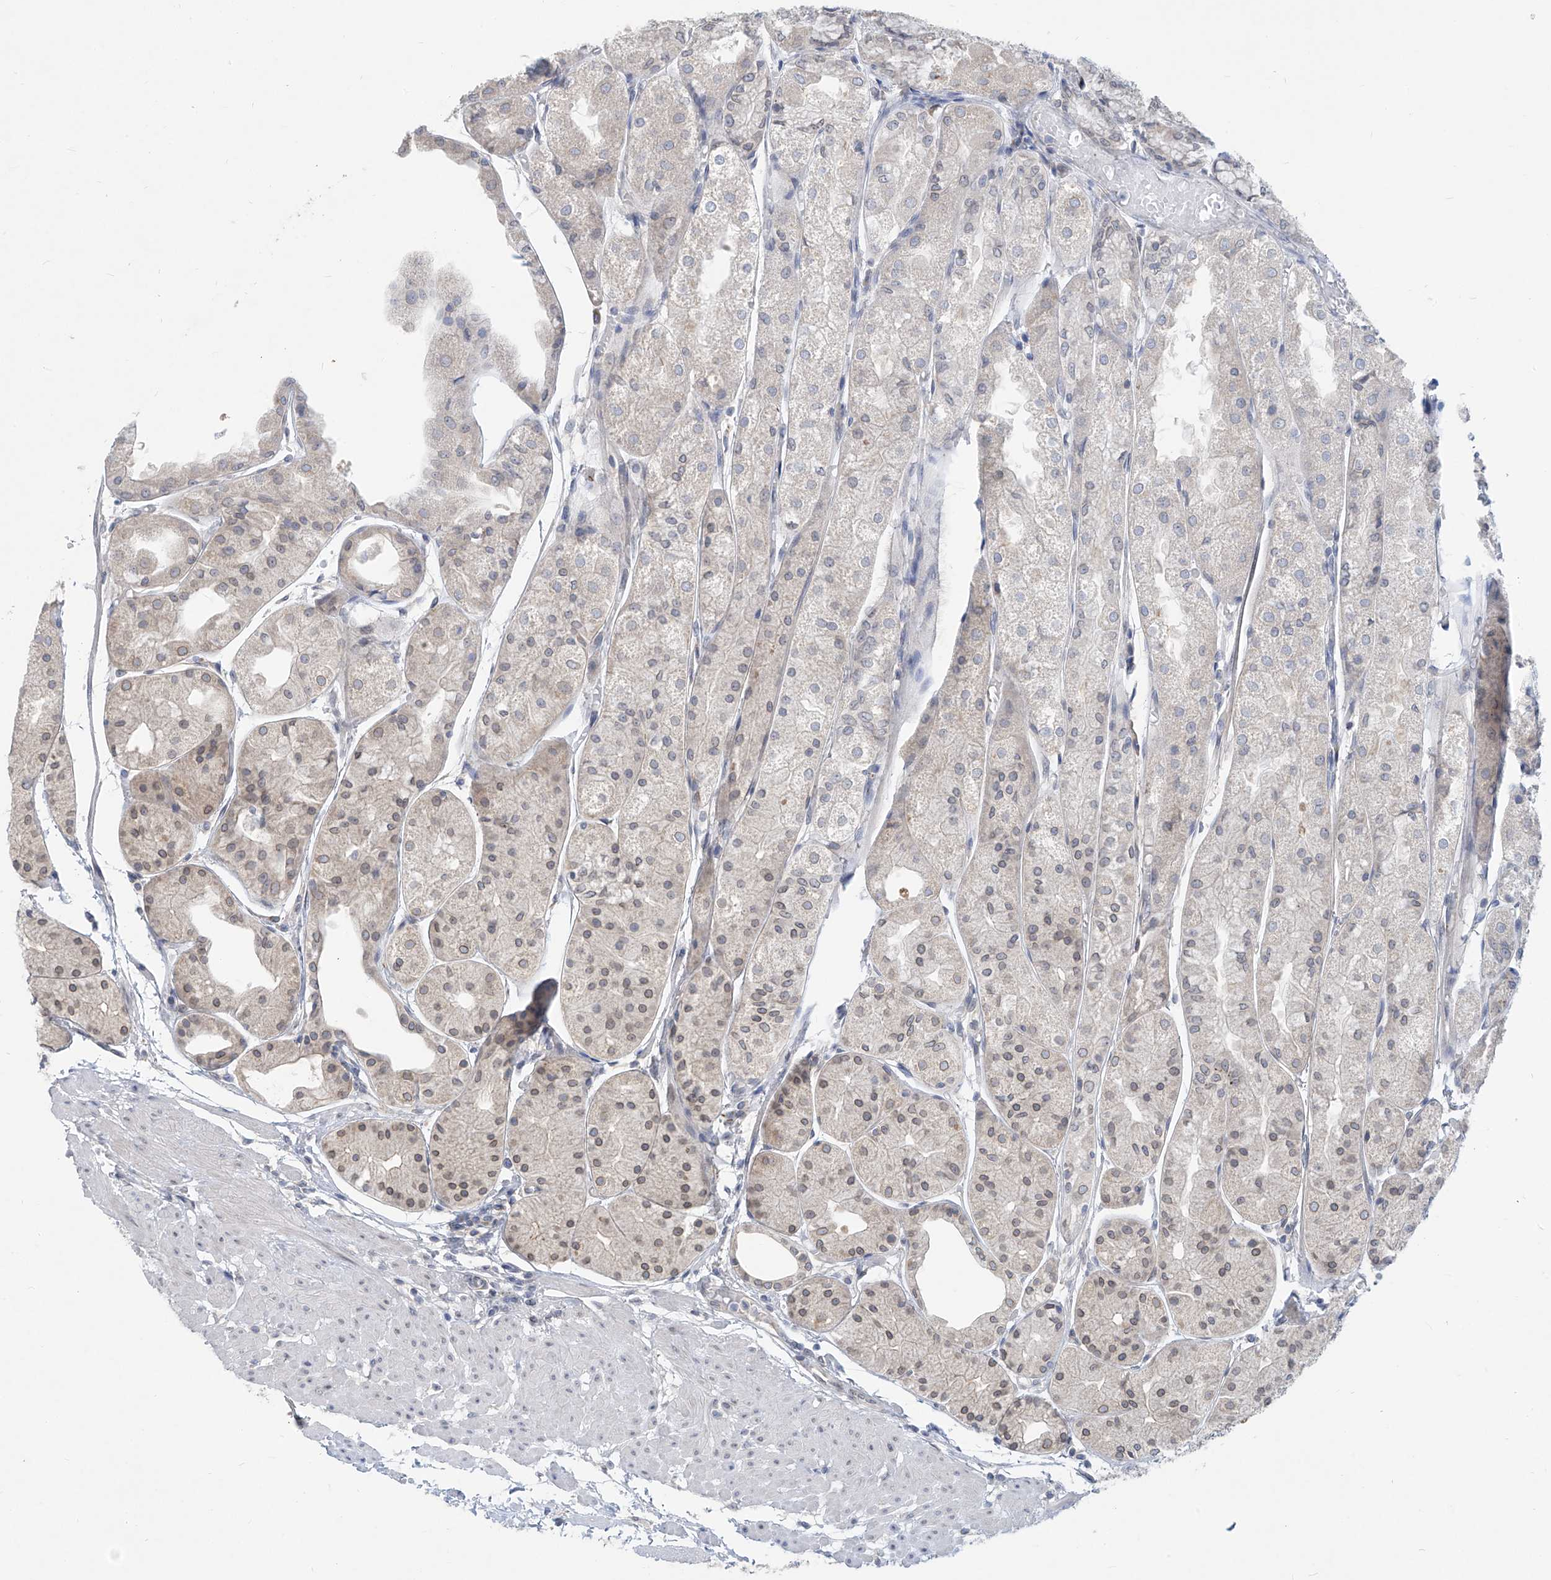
{"staining": {"intensity": "moderate", "quantity": "25%-75%", "location": "cytoplasmic/membranous,nuclear"}, "tissue": "stomach", "cell_type": "Glandular cells", "image_type": "normal", "snomed": [{"axis": "morphology", "description": "Normal tissue, NOS"}, {"axis": "topography", "description": "Stomach, upper"}], "caption": "Approximately 25%-75% of glandular cells in unremarkable stomach reveal moderate cytoplasmic/membranous,nuclear protein staining as visualized by brown immunohistochemical staining.", "gene": "KRTAP25", "patient": {"sex": "male", "age": 72}}